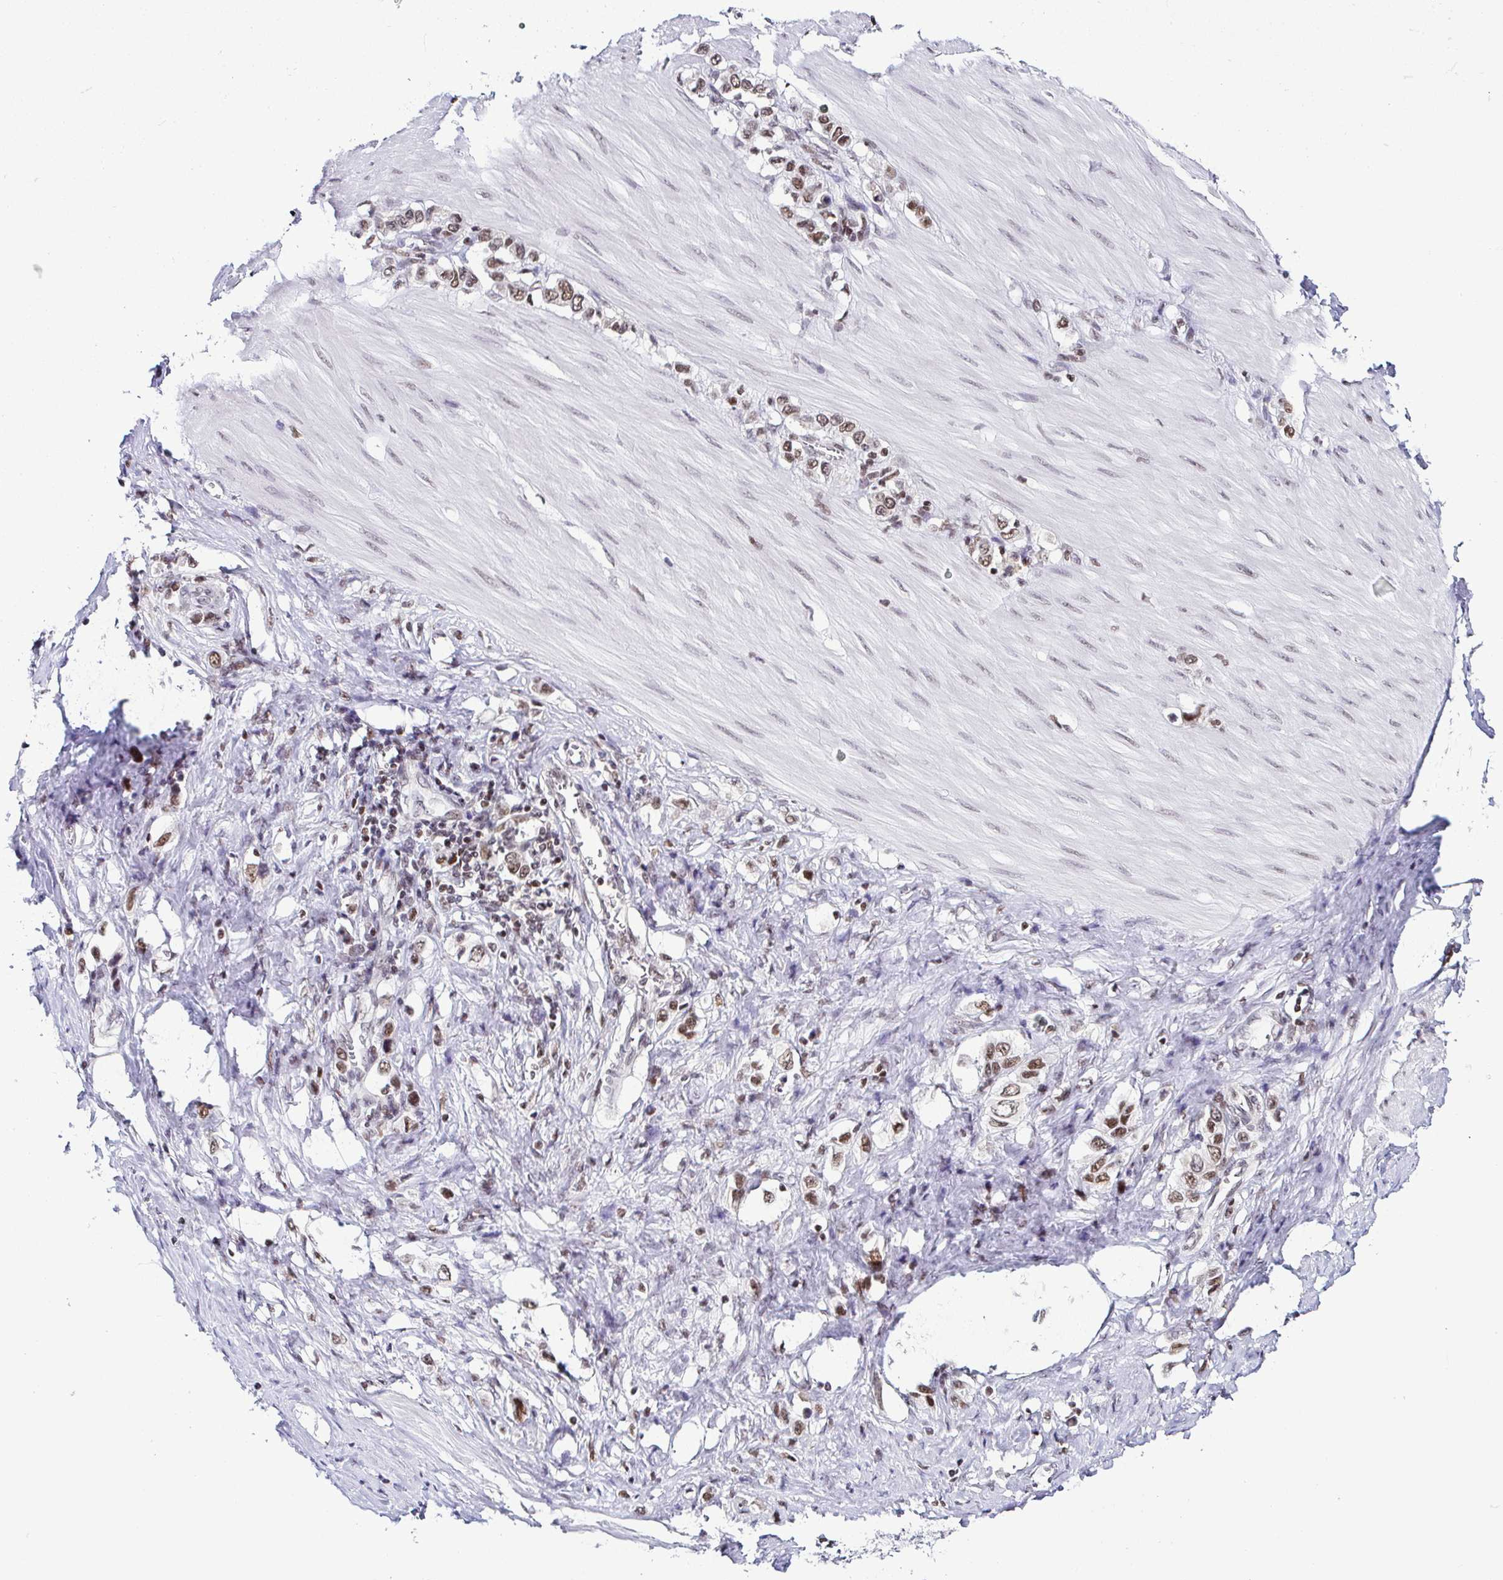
{"staining": {"intensity": "moderate", "quantity": ">75%", "location": "nuclear"}, "tissue": "stomach cancer", "cell_type": "Tumor cells", "image_type": "cancer", "snomed": [{"axis": "morphology", "description": "Adenocarcinoma, NOS"}, {"axis": "topography", "description": "Stomach"}], "caption": "This is an image of immunohistochemistry staining of stomach adenocarcinoma, which shows moderate staining in the nuclear of tumor cells.", "gene": "DR1", "patient": {"sex": "female", "age": 65}}